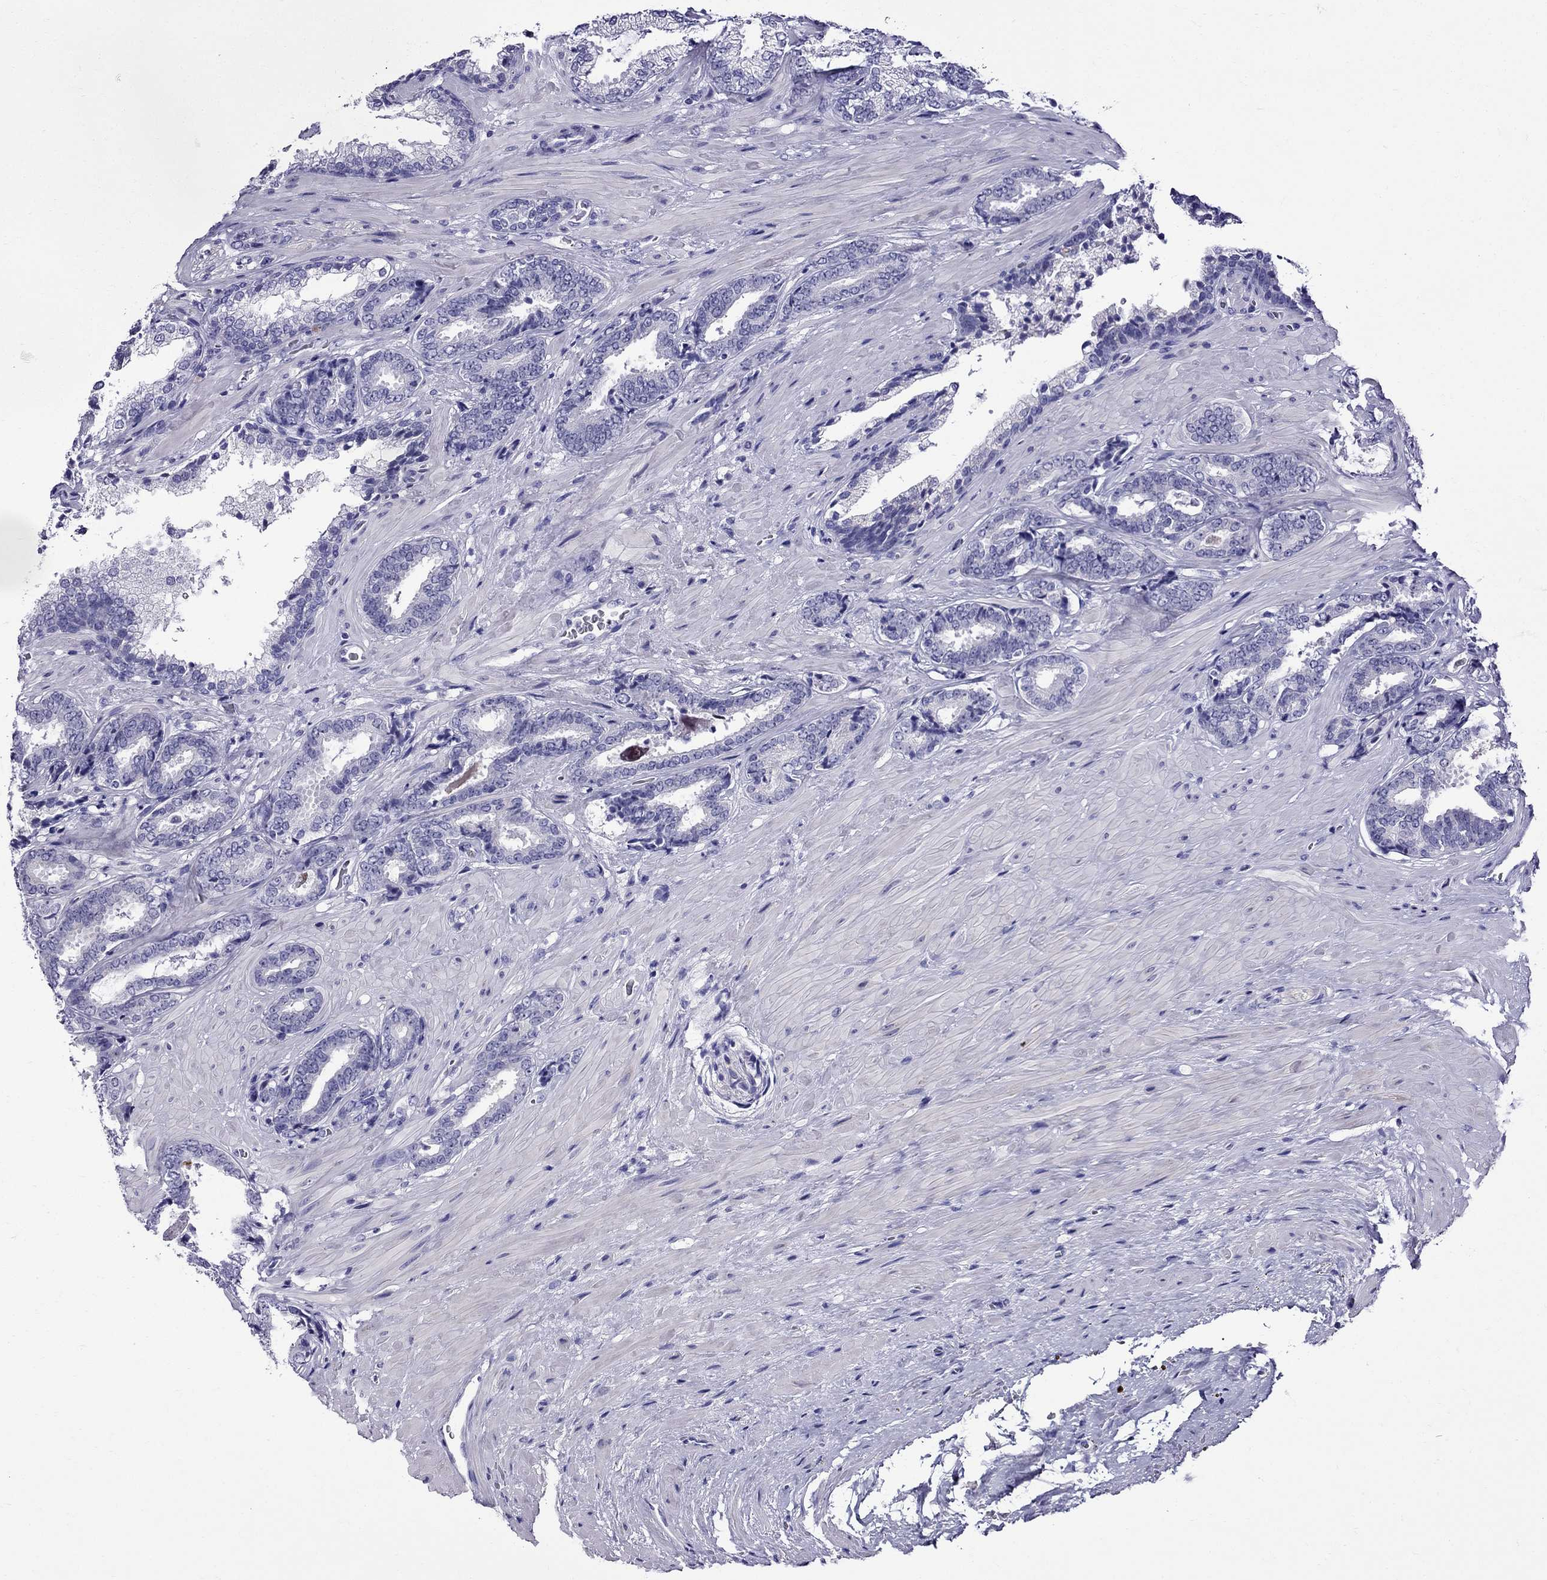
{"staining": {"intensity": "negative", "quantity": "none", "location": "none"}, "tissue": "prostate cancer", "cell_type": "Tumor cells", "image_type": "cancer", "snomed": [{"axis": "morphology", "description": "Adenocarcinoma, Low grade"}, {"axis": "topography", "description": "Prostate"}], "caption": "Prostate cancer was stained to show a protein in brown. There is no significant staining in tumor cells.", "gene": "ERC2", "patient": {"sex": "male", "age": 61}}